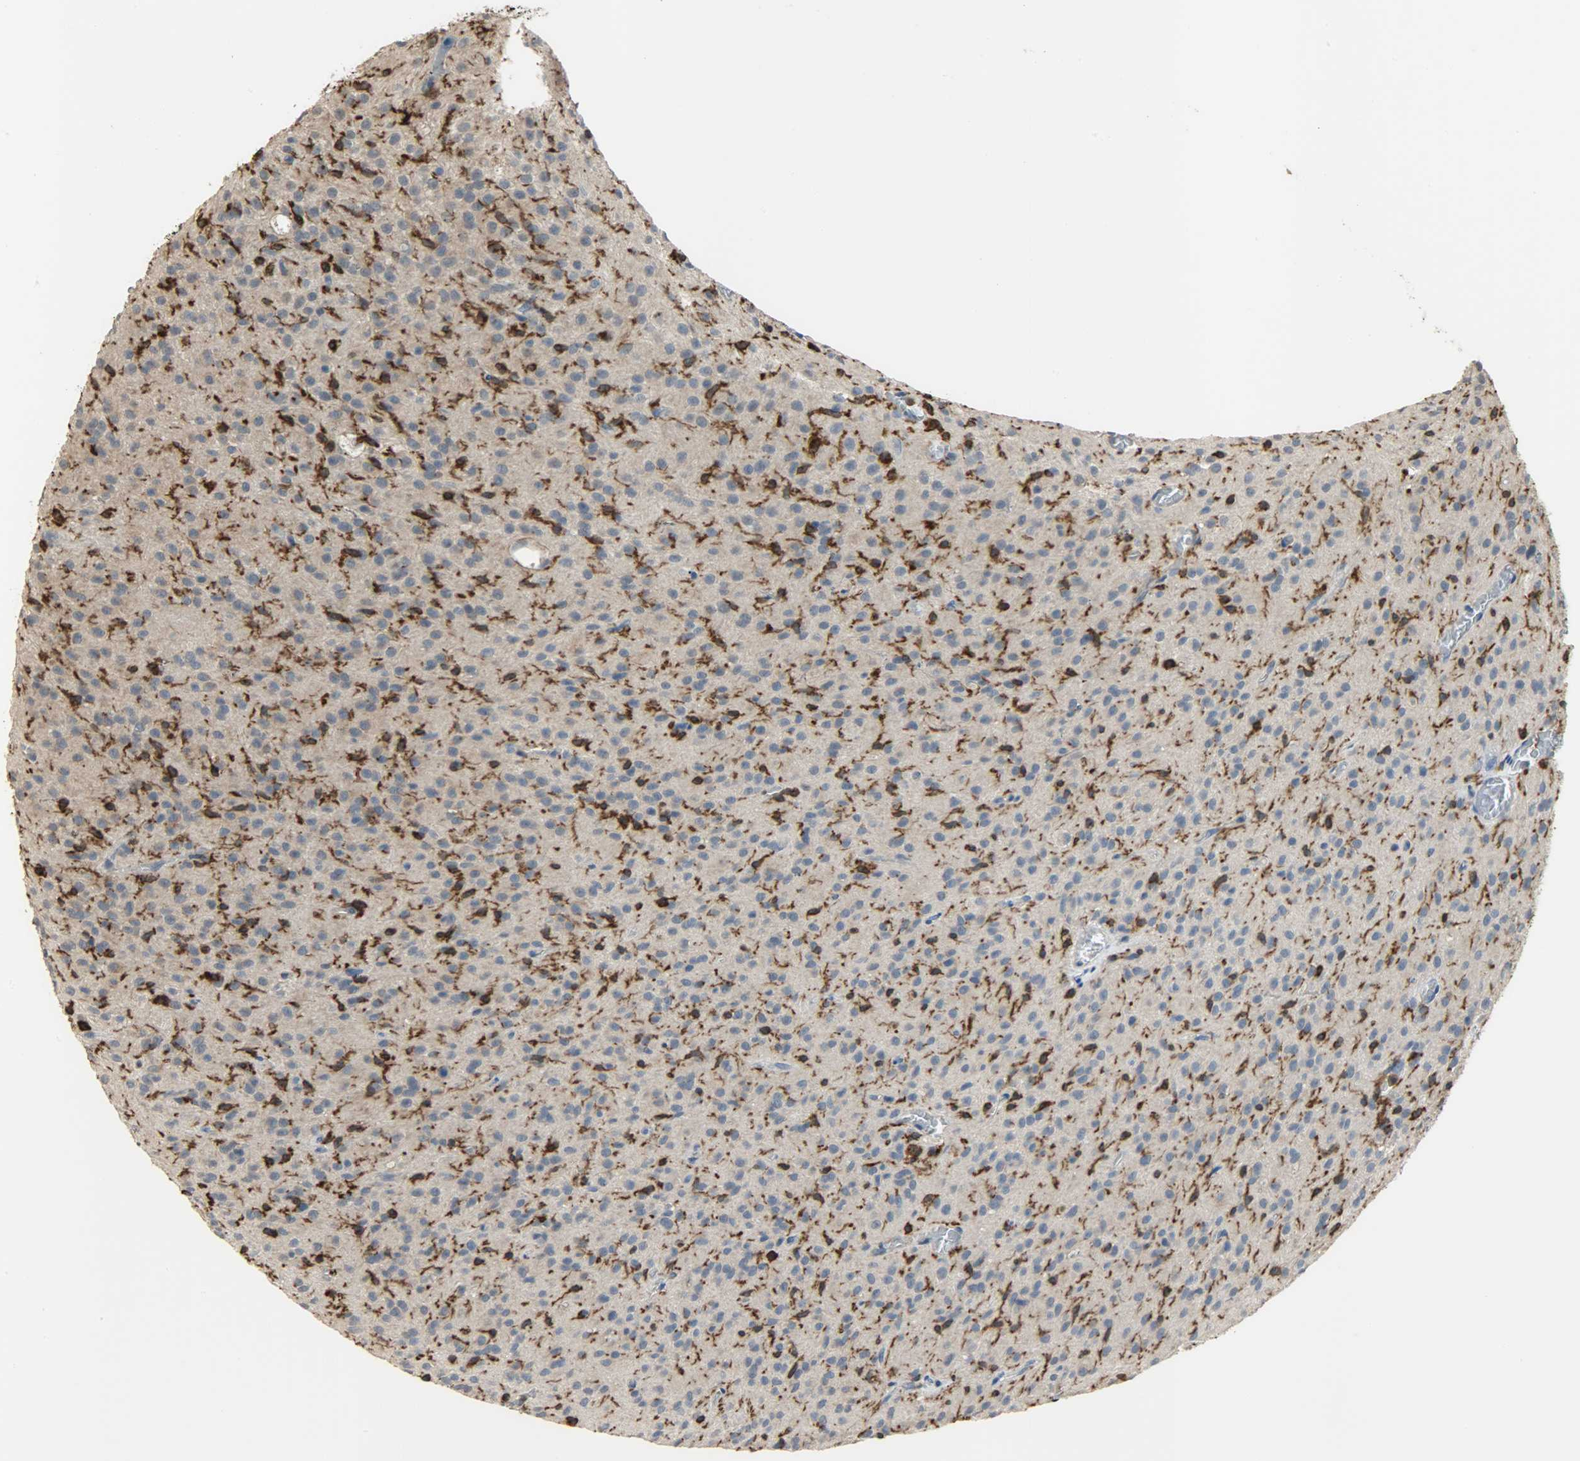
{"staining": {"intensity": "negative", "quantity": "none", "location": "none"}, "tissue": "glioma", "cell_type": "Tumor cells", "image_type": "cancer", "snomed": [{"axis": "morphology", "description": "Glioma, malignant, High grade"}, {"axis": "topography", "description": "Brain"}], "caption": "This histopathology image is of glioma stained with immunohistochemistry to label a protein in brown with the nuclei are counter-stained blue. There is no staining in tumor cells.", "gene": "SKAP2", "patient": {"sex": "female", "age": 59}}